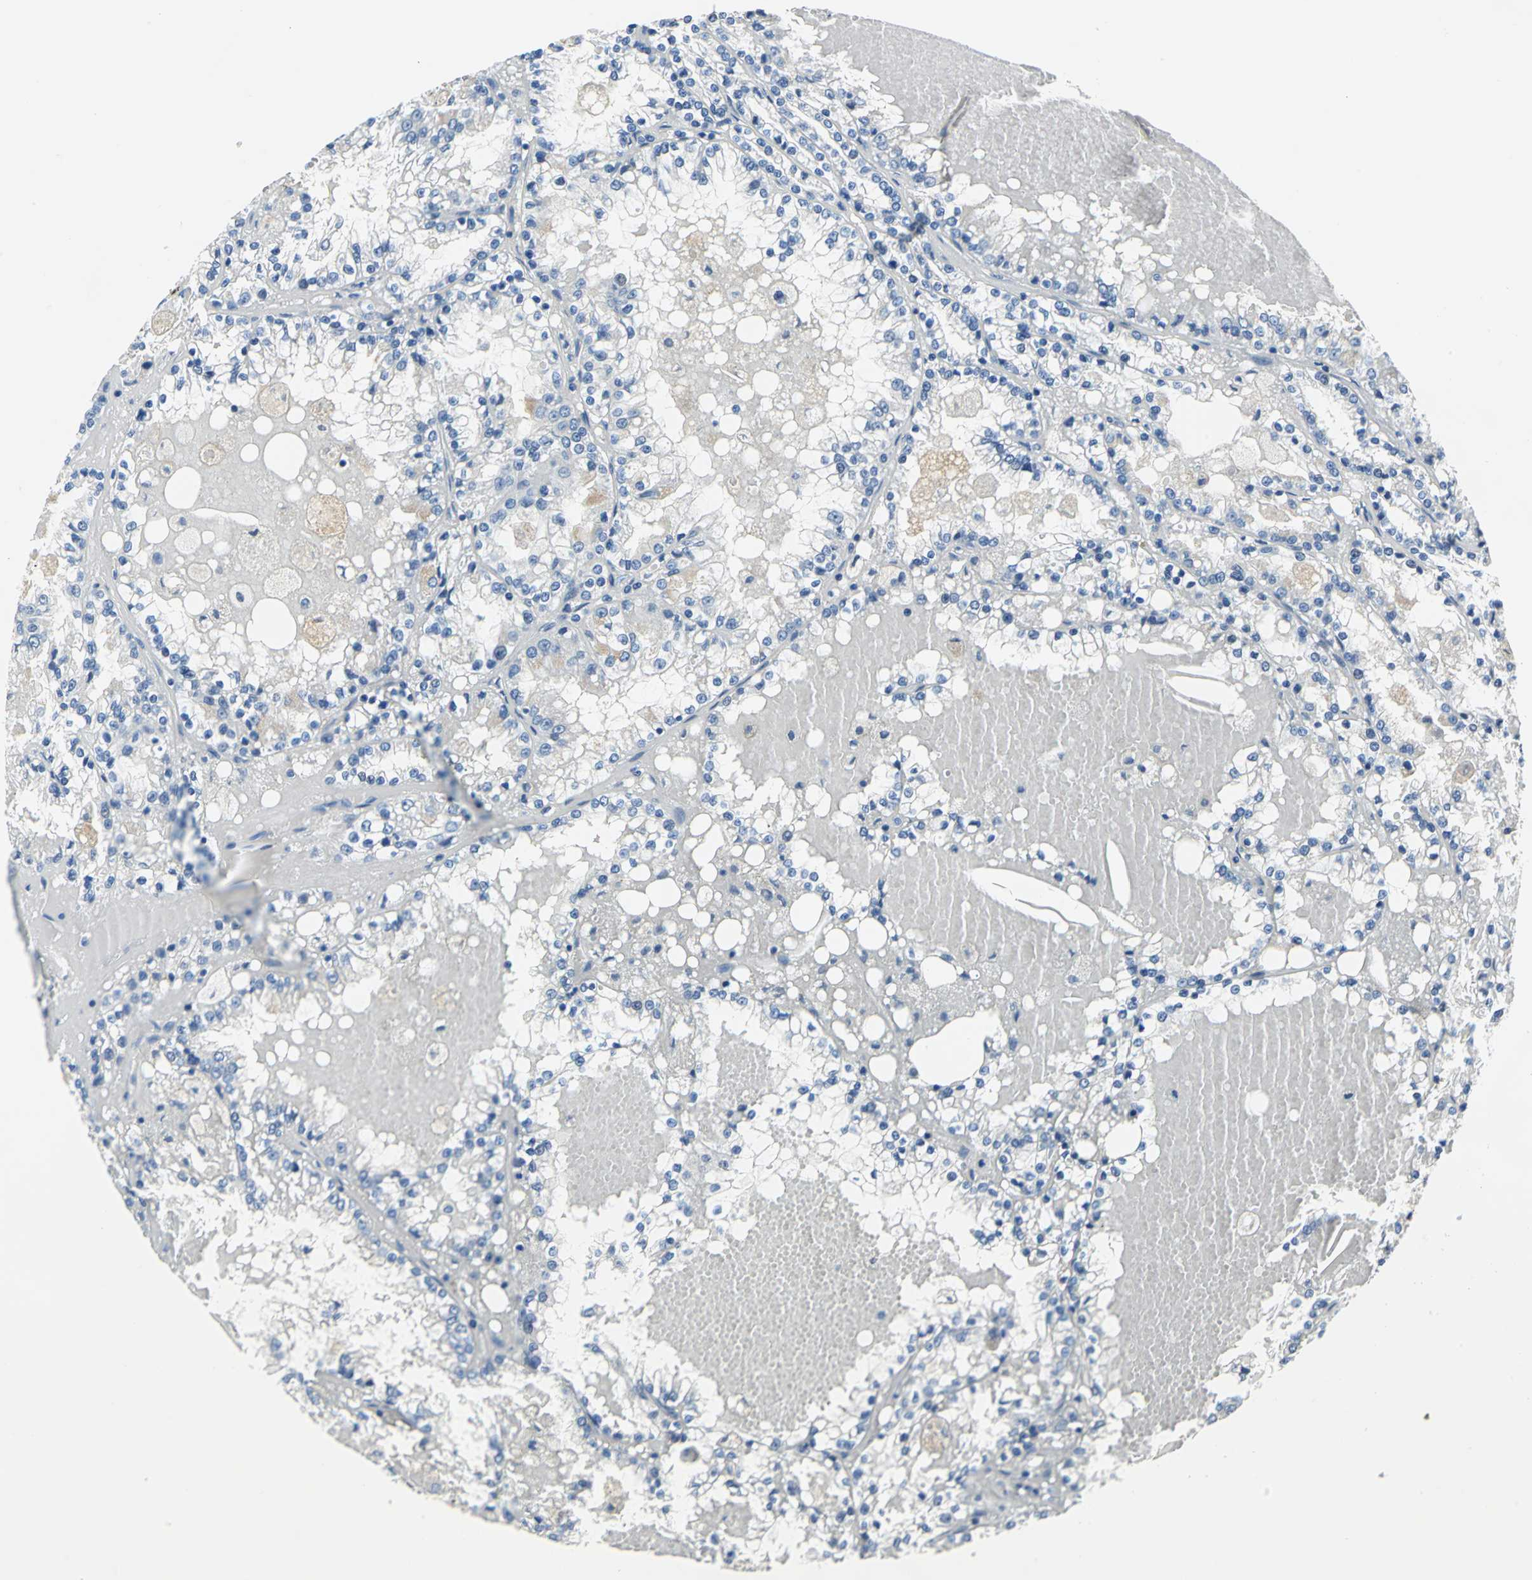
{"staining": {"intensity": "negative", "quantity": "none", "location": "none"}, "tissue": "renal cancer", "cell_type": "Tumor cells", "image_type": "cancer", "snomed": [{"axis": "morphology", "description": "Adenocarcinoma, NOS"}, {"axis": "topography", "description": "Kidney"}], "caption": "Tumor cells are negative for brown protein staining in renal adenocarcinoma. The staining is performed using DAB brown chromogen with nuclei counter-stained in using hematoxylin.", "gene": "TRIM25", "patient": {"sex": "female", "age": 56}}